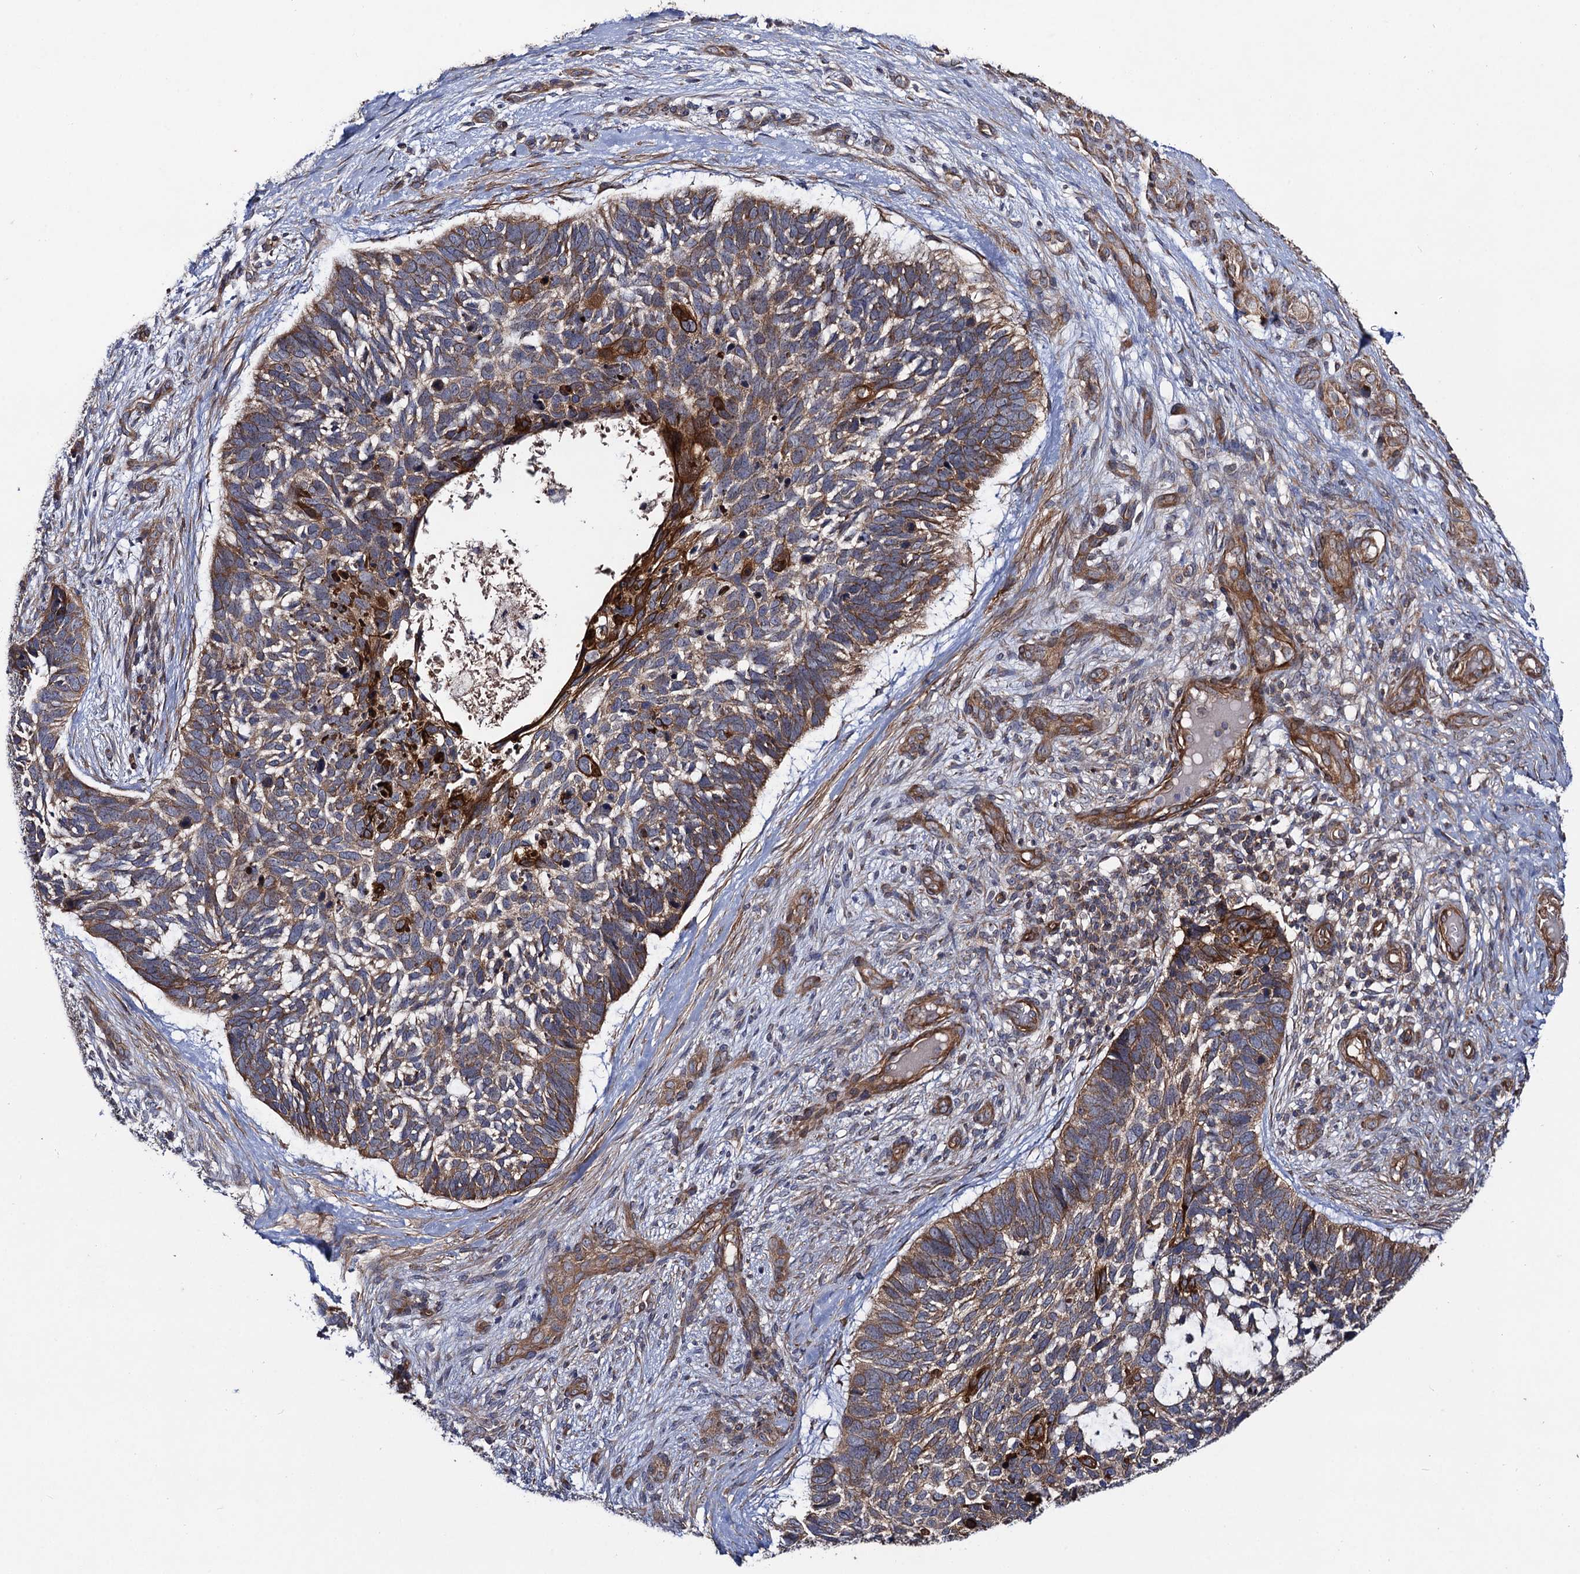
{"staining": {"intensity": "moderate", "quantity": "<25%", "location": "cytoplasmic/membranous"}, "tissue": "skin cancer", "cell_type": "Tumor cells", "image_type": "cancer", "snomed": [{"axis": "morphology", "description": "Basal cell carcinoma"}, {"axis": "topography", "description": "Skin"}], "caption": "This photomicrograph shows immunohistochemistry (IHC) staining of skin cancer (basal cell carcinoma), with low moderate cytoplasmic/membranous staining in approximately <25% of tumor cells.", "gene": "DYDC1", "patient": {"sex": "male", "age": 88}}